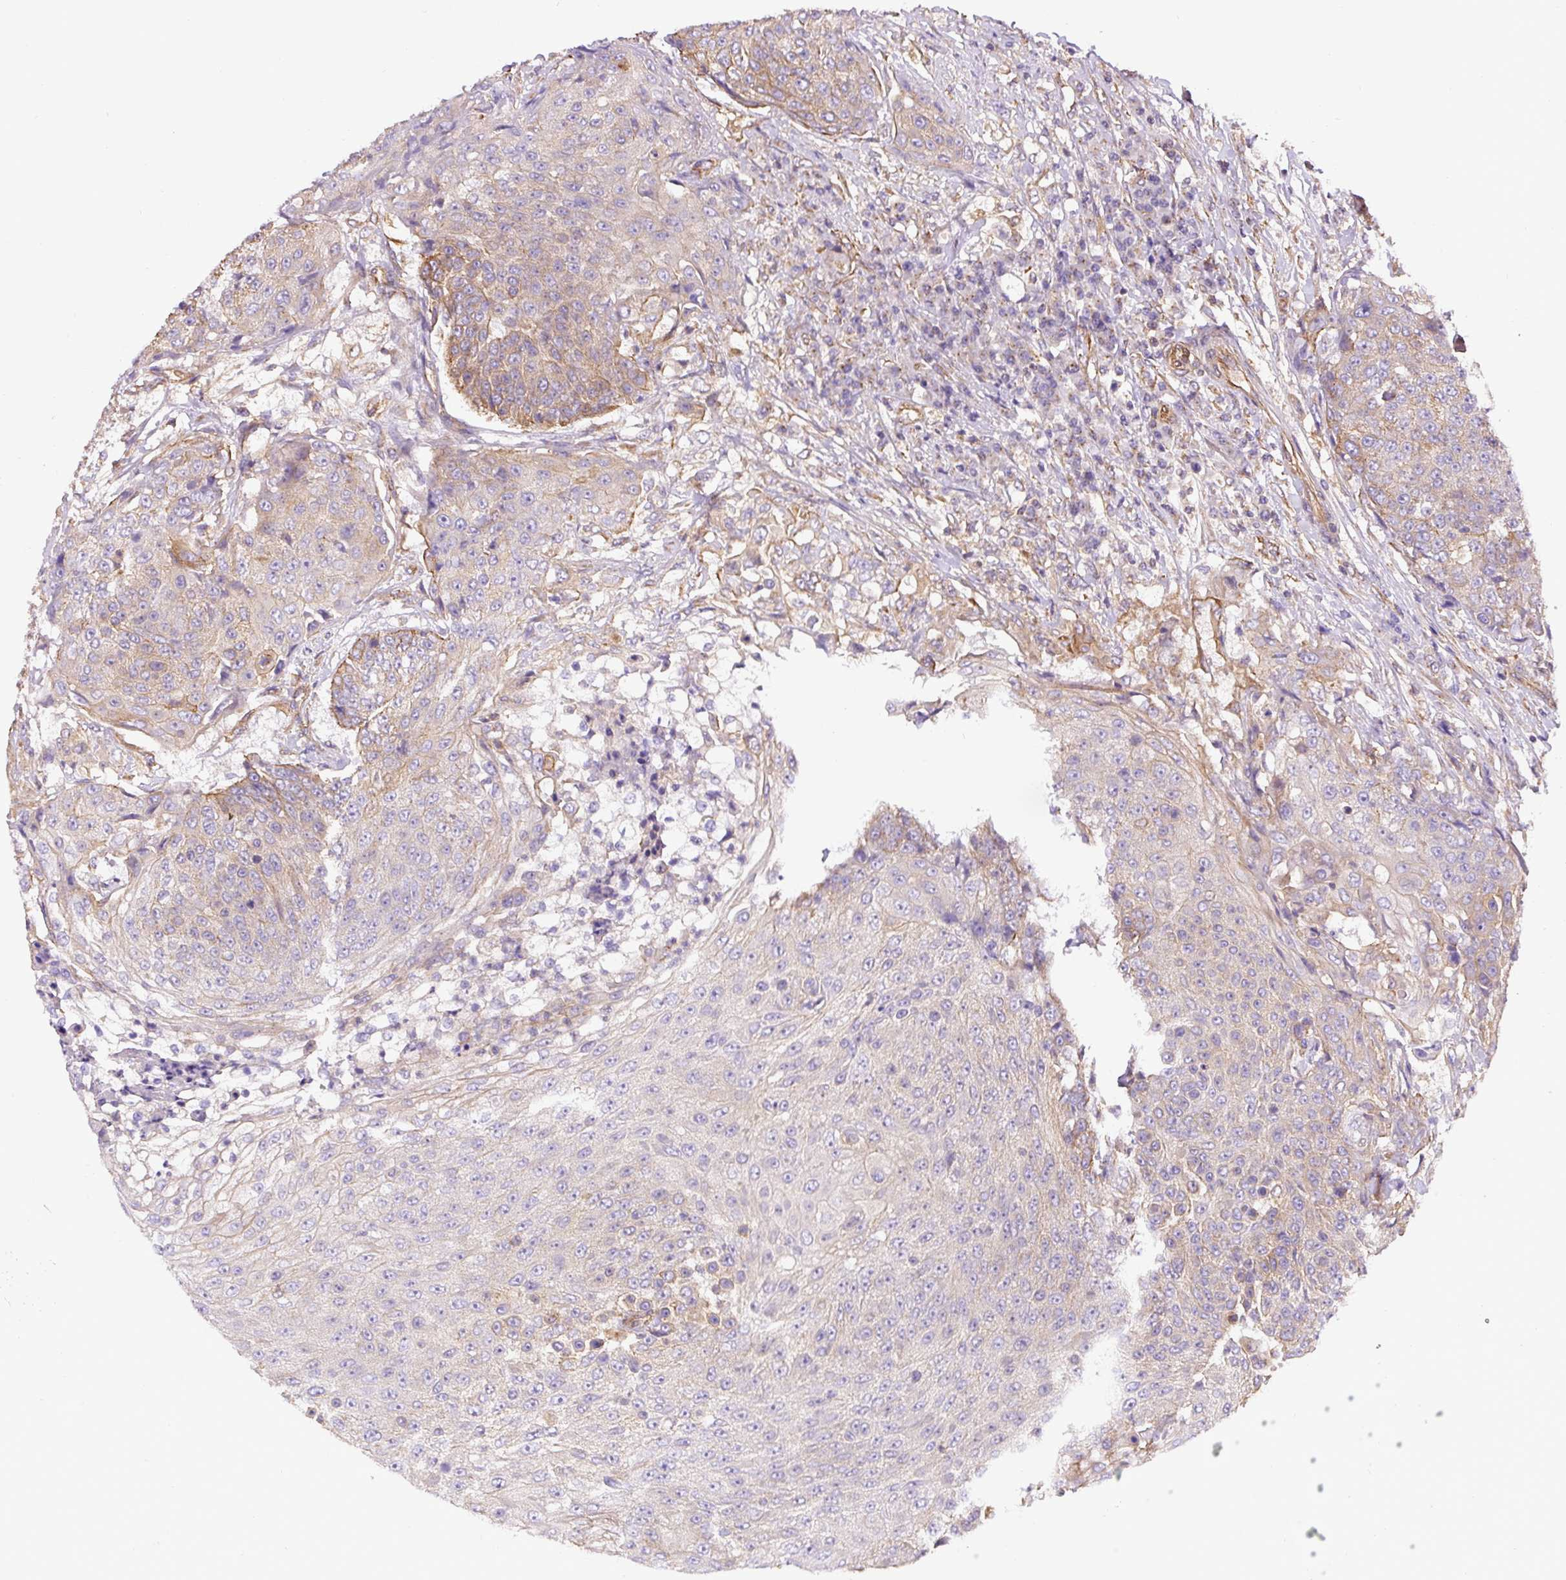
{"staining": {"intensity": "weak", "quantity": "<25%", "location": "cytoplasmic/membranous"}, "tissue": "urothelial cancer", "cell_type": "Tumor cells", "image_type": "cancer", "snomed": [{"axis": "morphology", "description": "Urothelial carcinoma, High grade"}, {"axis": "topography", "description": "Urinary bladder"}], "caption": "Immunohistochemistry photomicrograph of human high-grade urothelial carcinoma stained for a protein (brown), which displays no expression in tumor cells.", "gene": "DCTN1", "patient": {"sex": "female", "age": 63}}